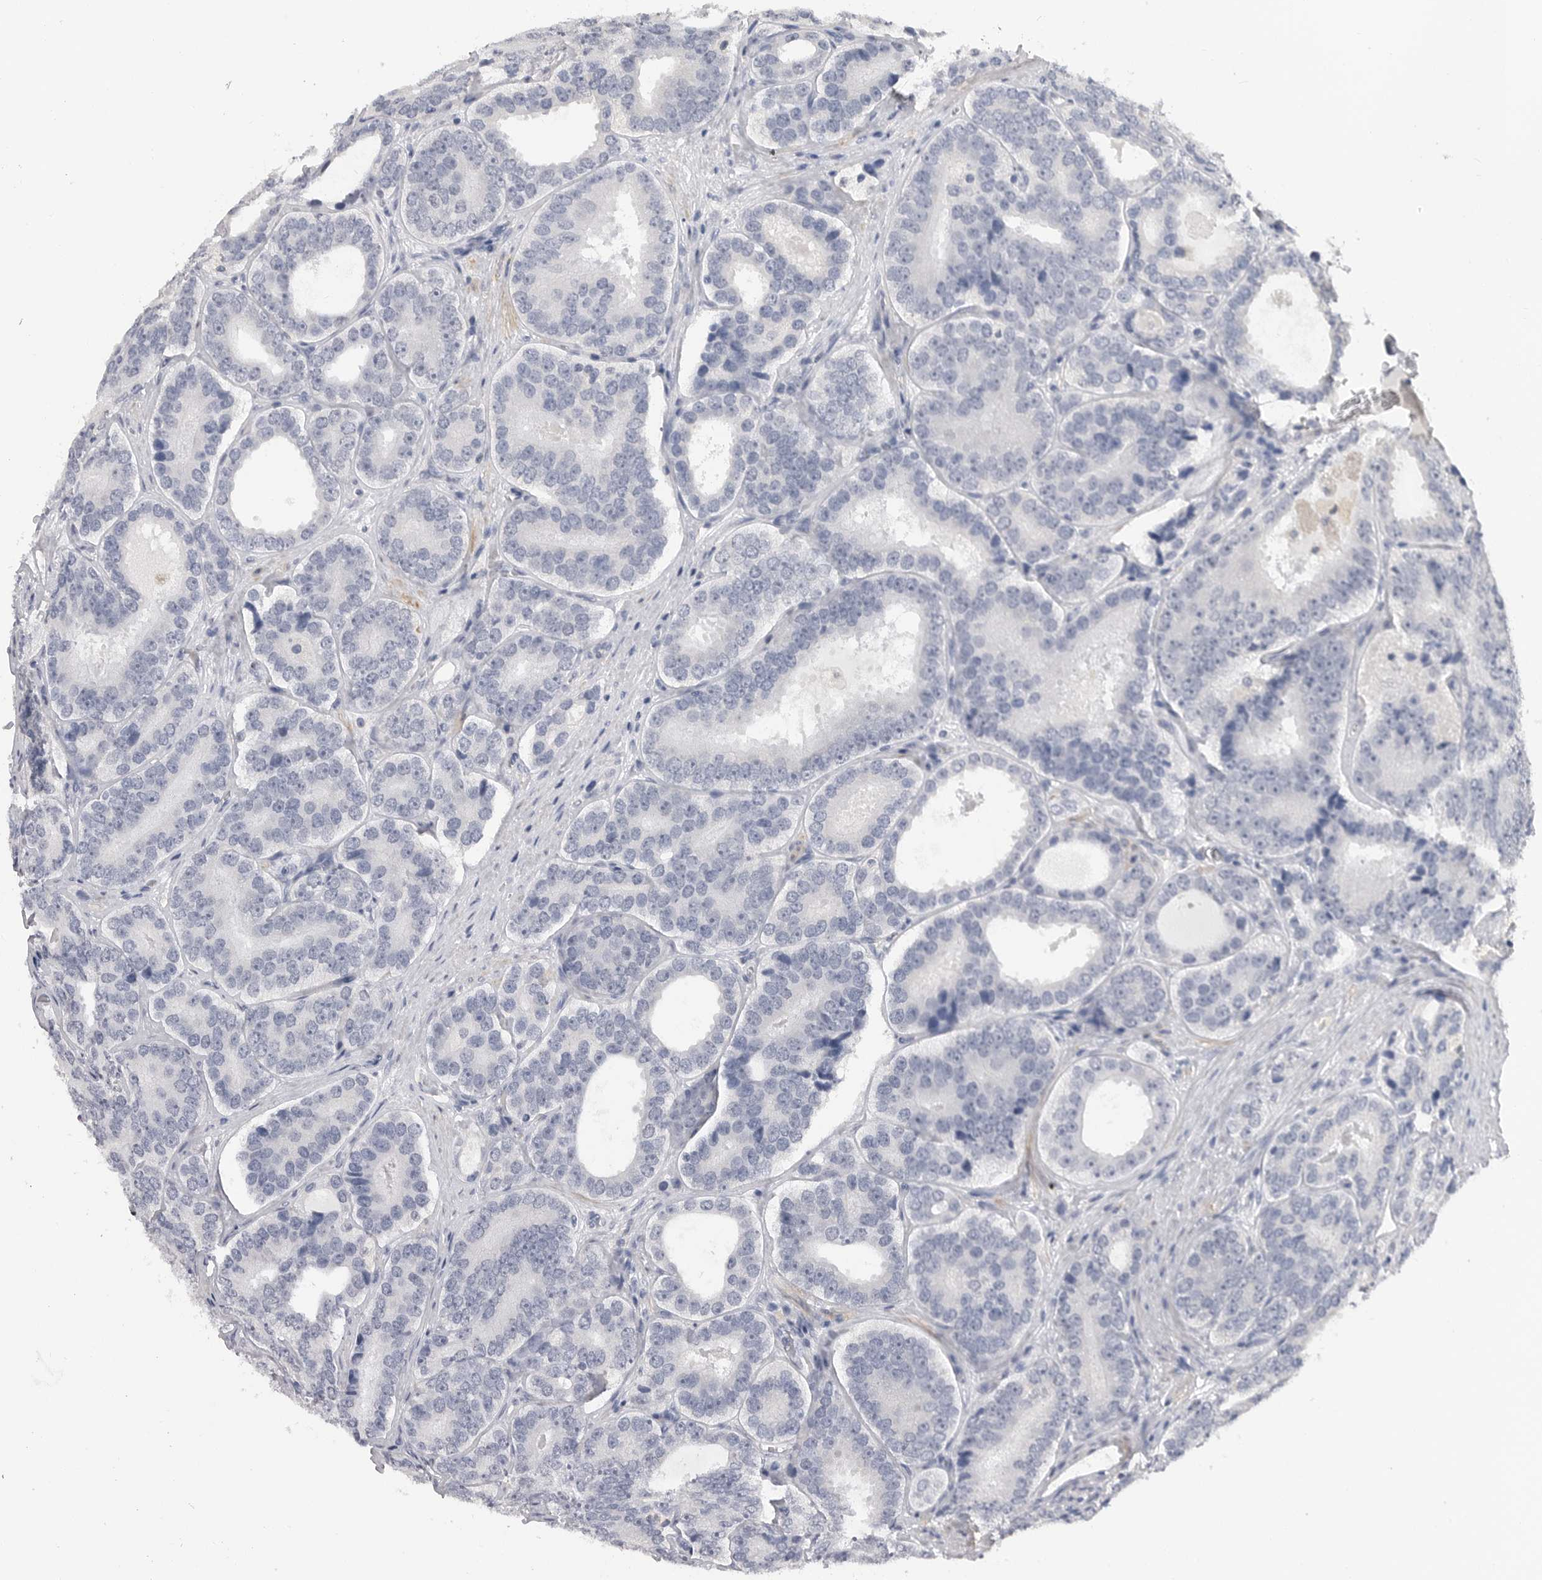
{"staining": {"intensity": "negative", "quantity": "none", "location": "none"}, "tissue": "prostate cancer", "cell_type": "Tumor cells", "image_type": "cancer", "snomed": [{"axis": "morphology", "description": "Adenocarcinoma, High grade"}, {"axis": "topography", "description": "Prostate"}], "caption": "A histopathology image of human prostate cancer is negative for staining in tumor cells.", "gene": "PLEKHF1", "patient": {"sex": "male", "age": 56}}